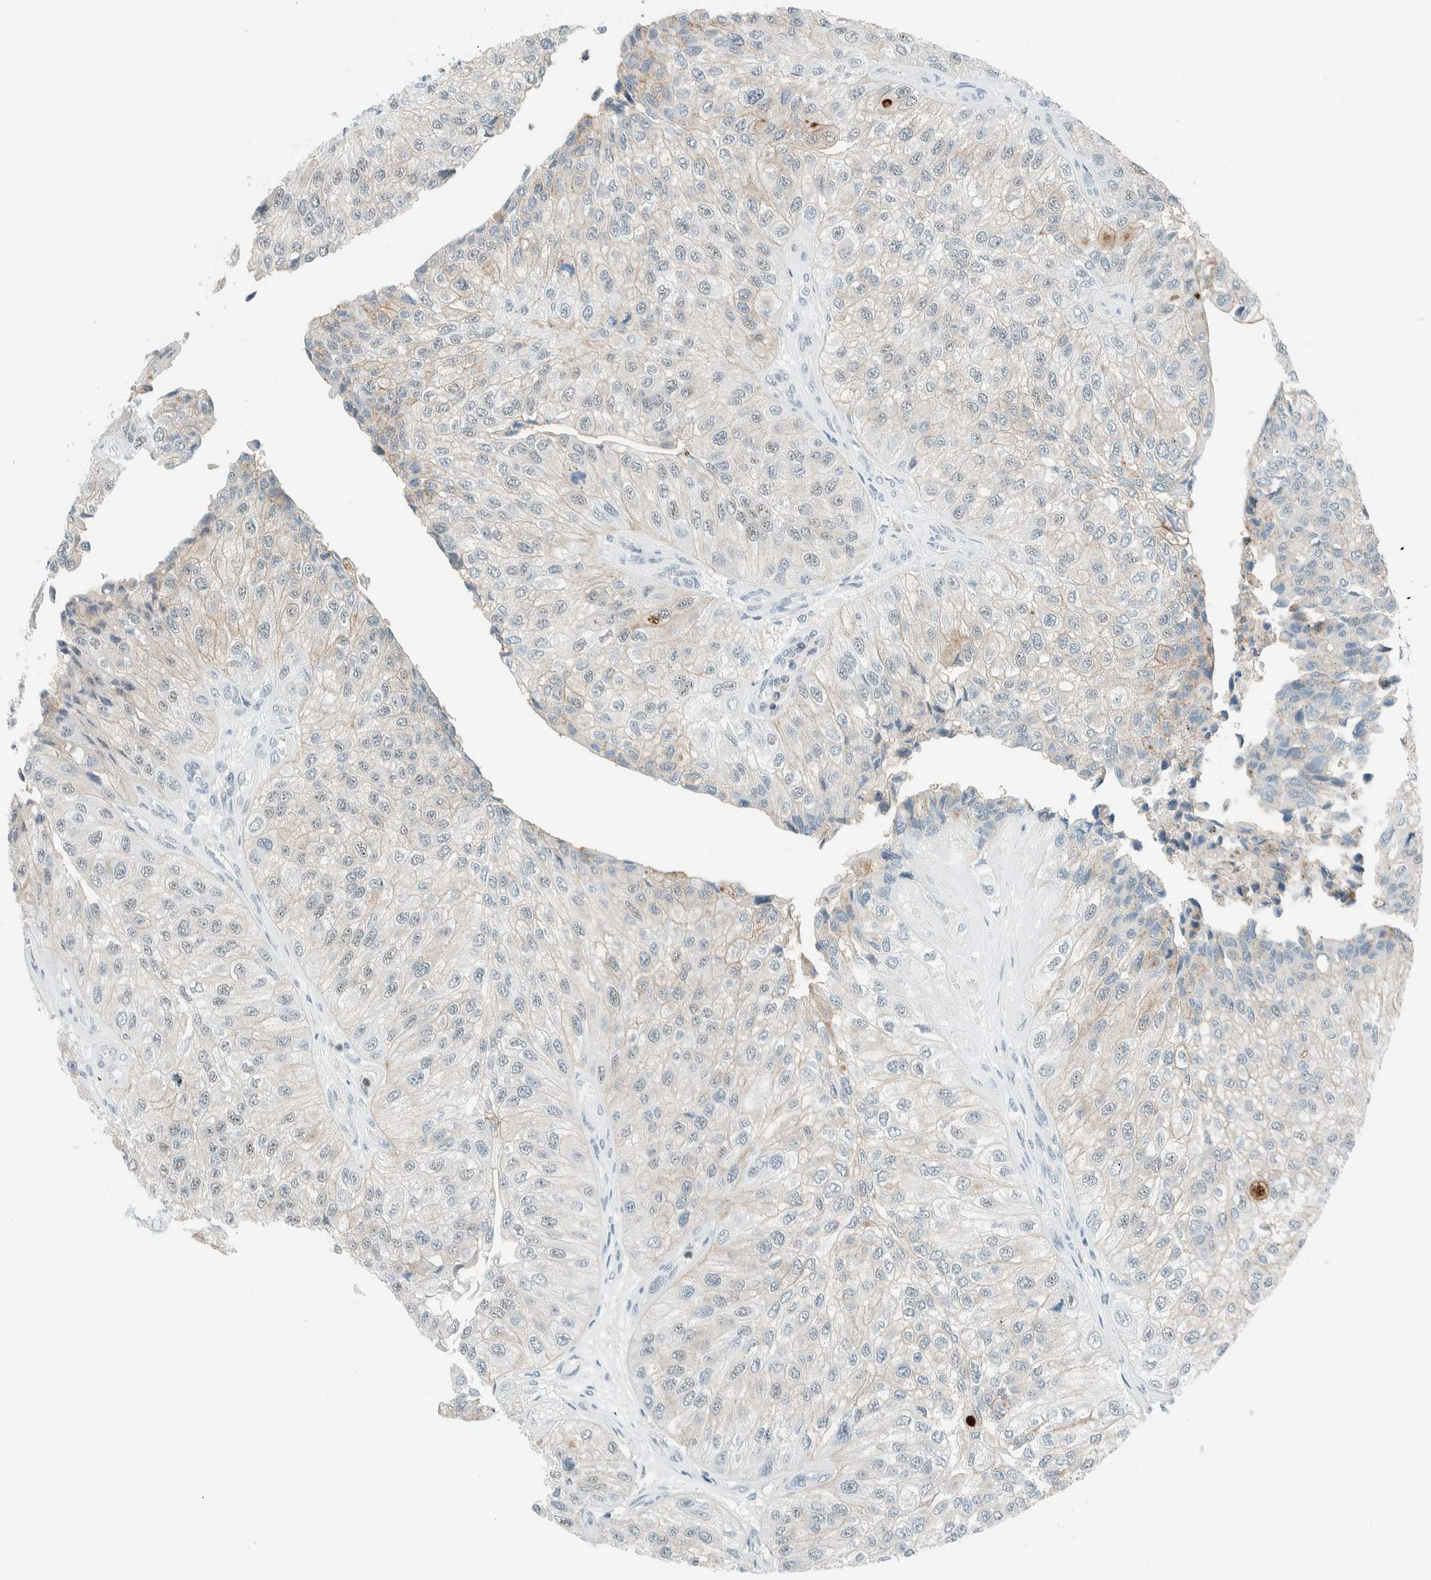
{"staining": {"intensity": "weak", "quantity": "<25%", "location": "cytoplasmic/membranous"}, "tissue": "urothelial cancer", "cell_type": "Tumor cells", "image_type": "cancer", "snomed": [{"axis": "morphology", "description": "Urothelial carcinoma, High grade"}, {"axis": "topography", "description": "Kidney"}, {"axis": "topography", "description": "Urinary bladder"}], "caption": "Urothelial cancer was stained to show a protein in brown. There is no significant expression in tumor cells.", "gene": "CYSRT1", "patient": {"sex": "male", "age": 77}}